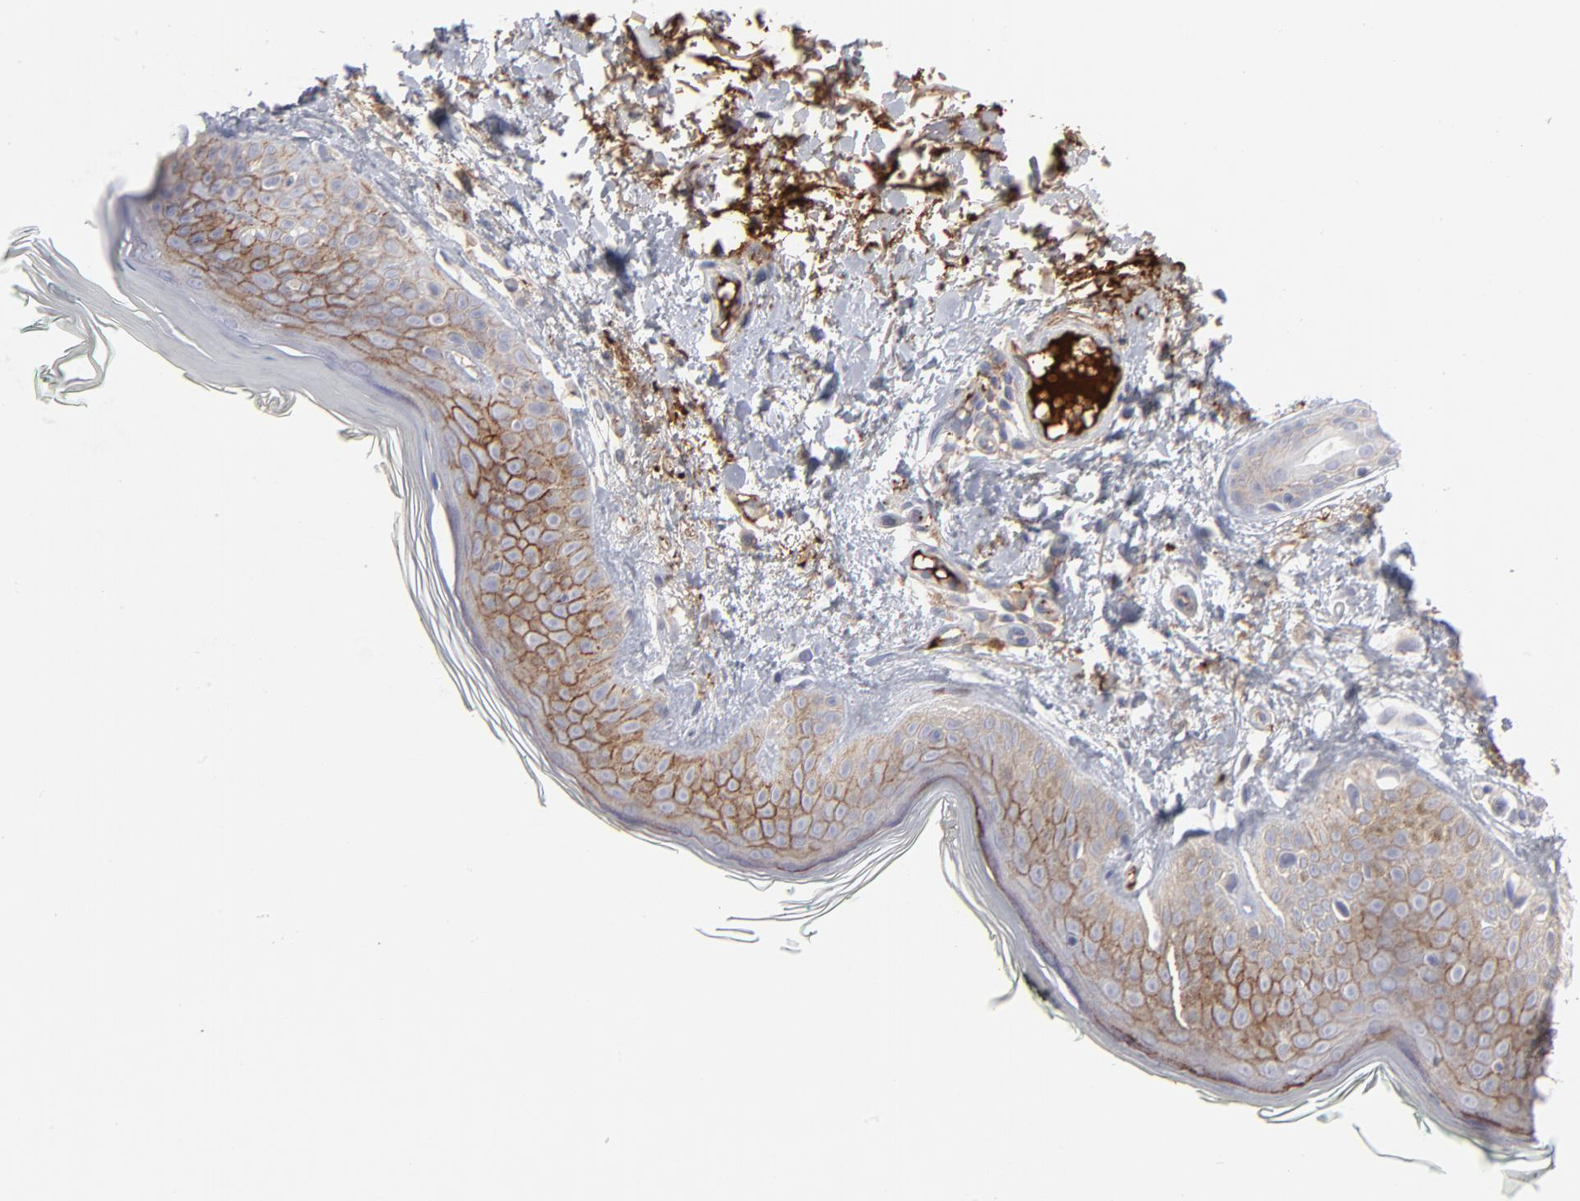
{"staining": {"intensity": "weak", "quantity": ">75%", "location": "cytoplasmic/membranous"}, "tissue": "skin", "cell_type": "Fibroblasts", "image_type": "normal", "snomed": [{"axis": "morphology", "description": "Normal tissue, NOS"}, {"axis": "topography", "description": "Skin"}], "caption": "Normal skin reveals weak cytoplasmic/membranous staining in about >75% of fibroblasts (Brightfield microscopy of DAB IHC at high magnification)..", "gene": "CCR3", "patient": {"sex": "male", "age": 71}}